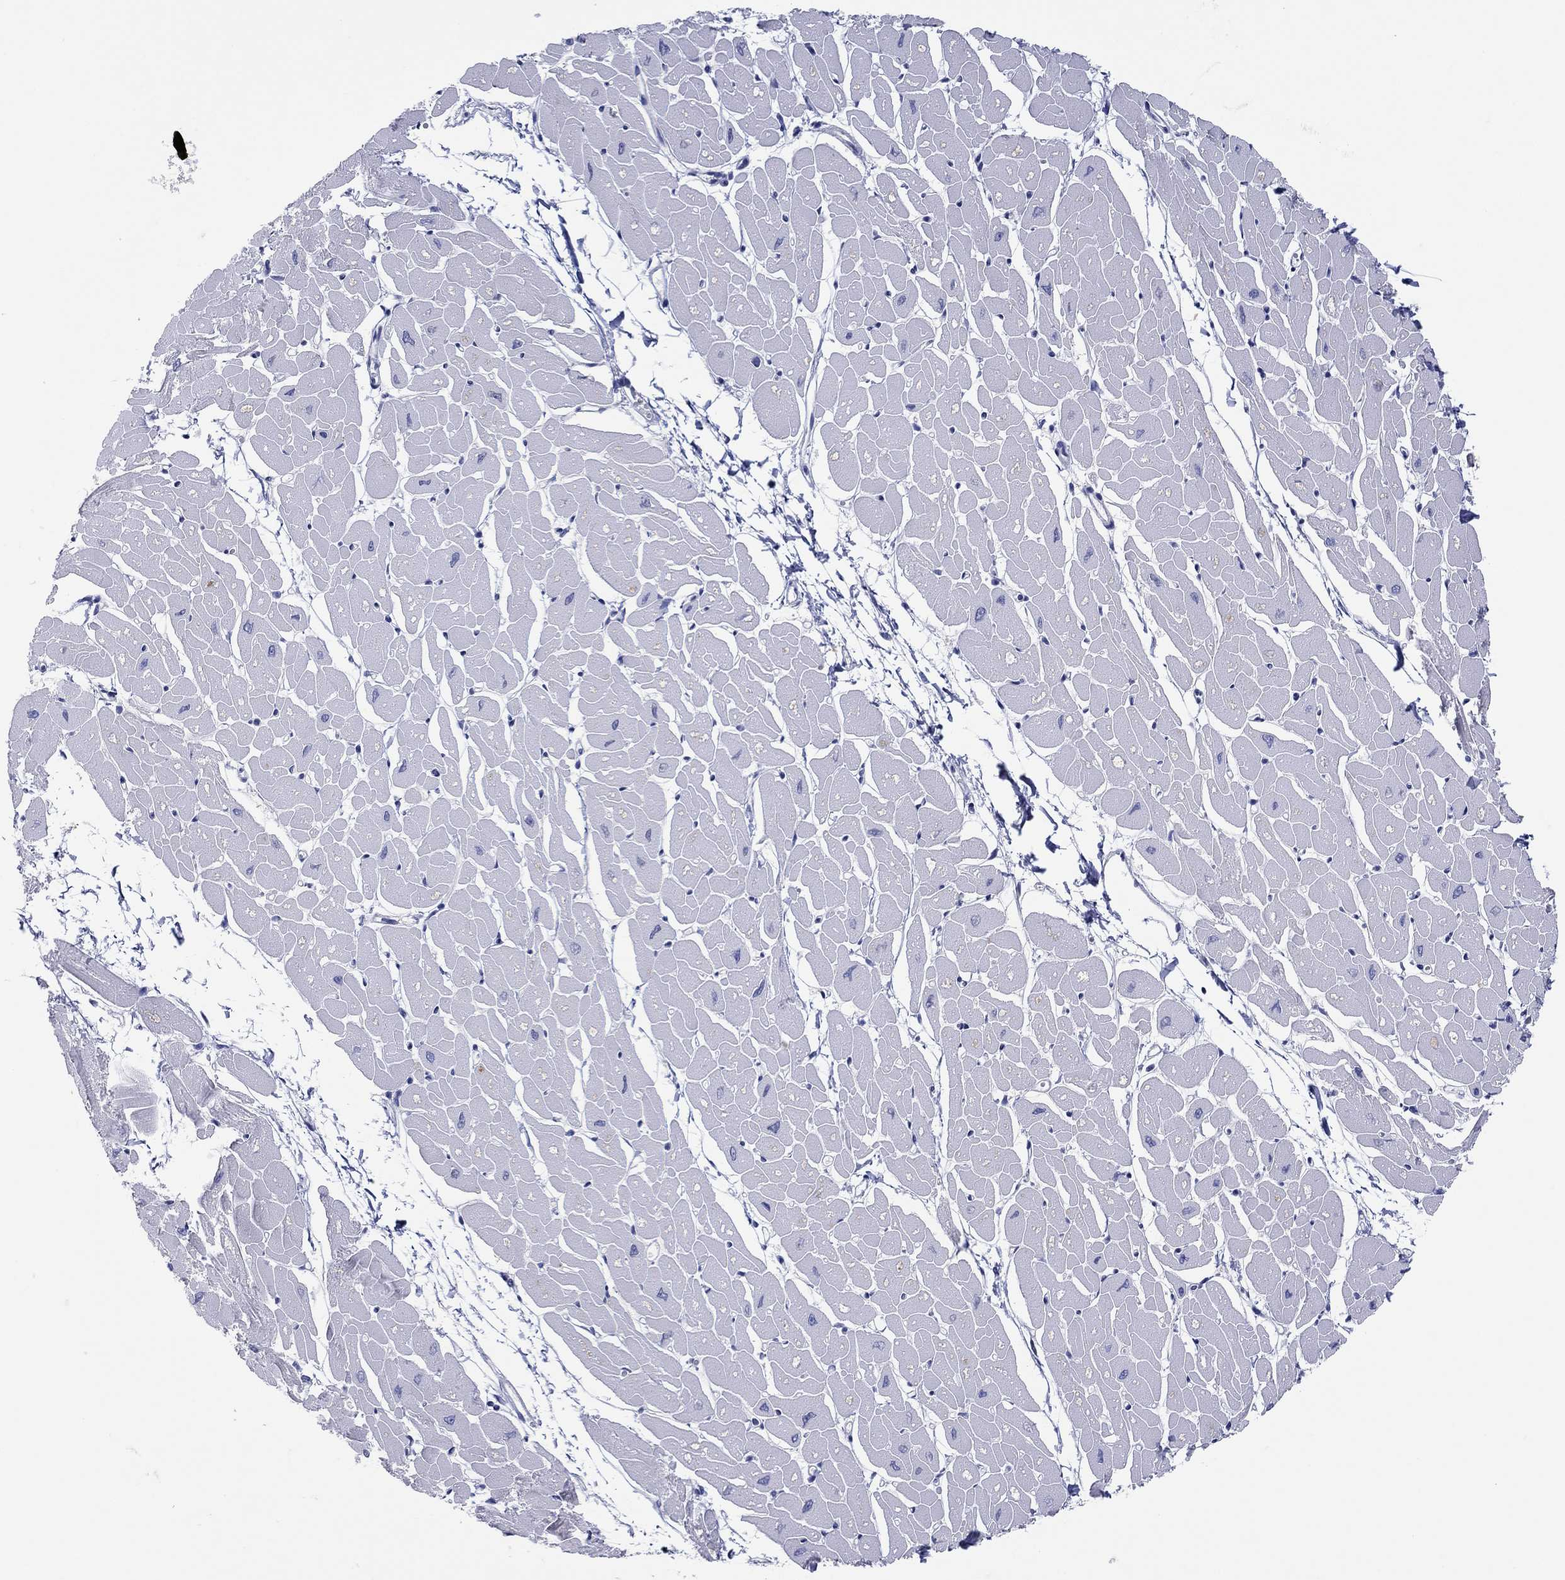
{"staining": {"intensity": "negative", "quantity": "none", "location": "none"}, "tissue": "heart muscle", "cell_type": "Cardiomyocytes", "image_type": "normal", "snomed": [{"axis": "morphology", "description": "Normal tissue, NOS"}, {"axis": "topography", "description": "Heart"}], "caption": "There is no significant staining in cardiomyocytes of heart muscle.", "gene": "MAGEB6", "patient": {"sex": "male", "age": 57}}